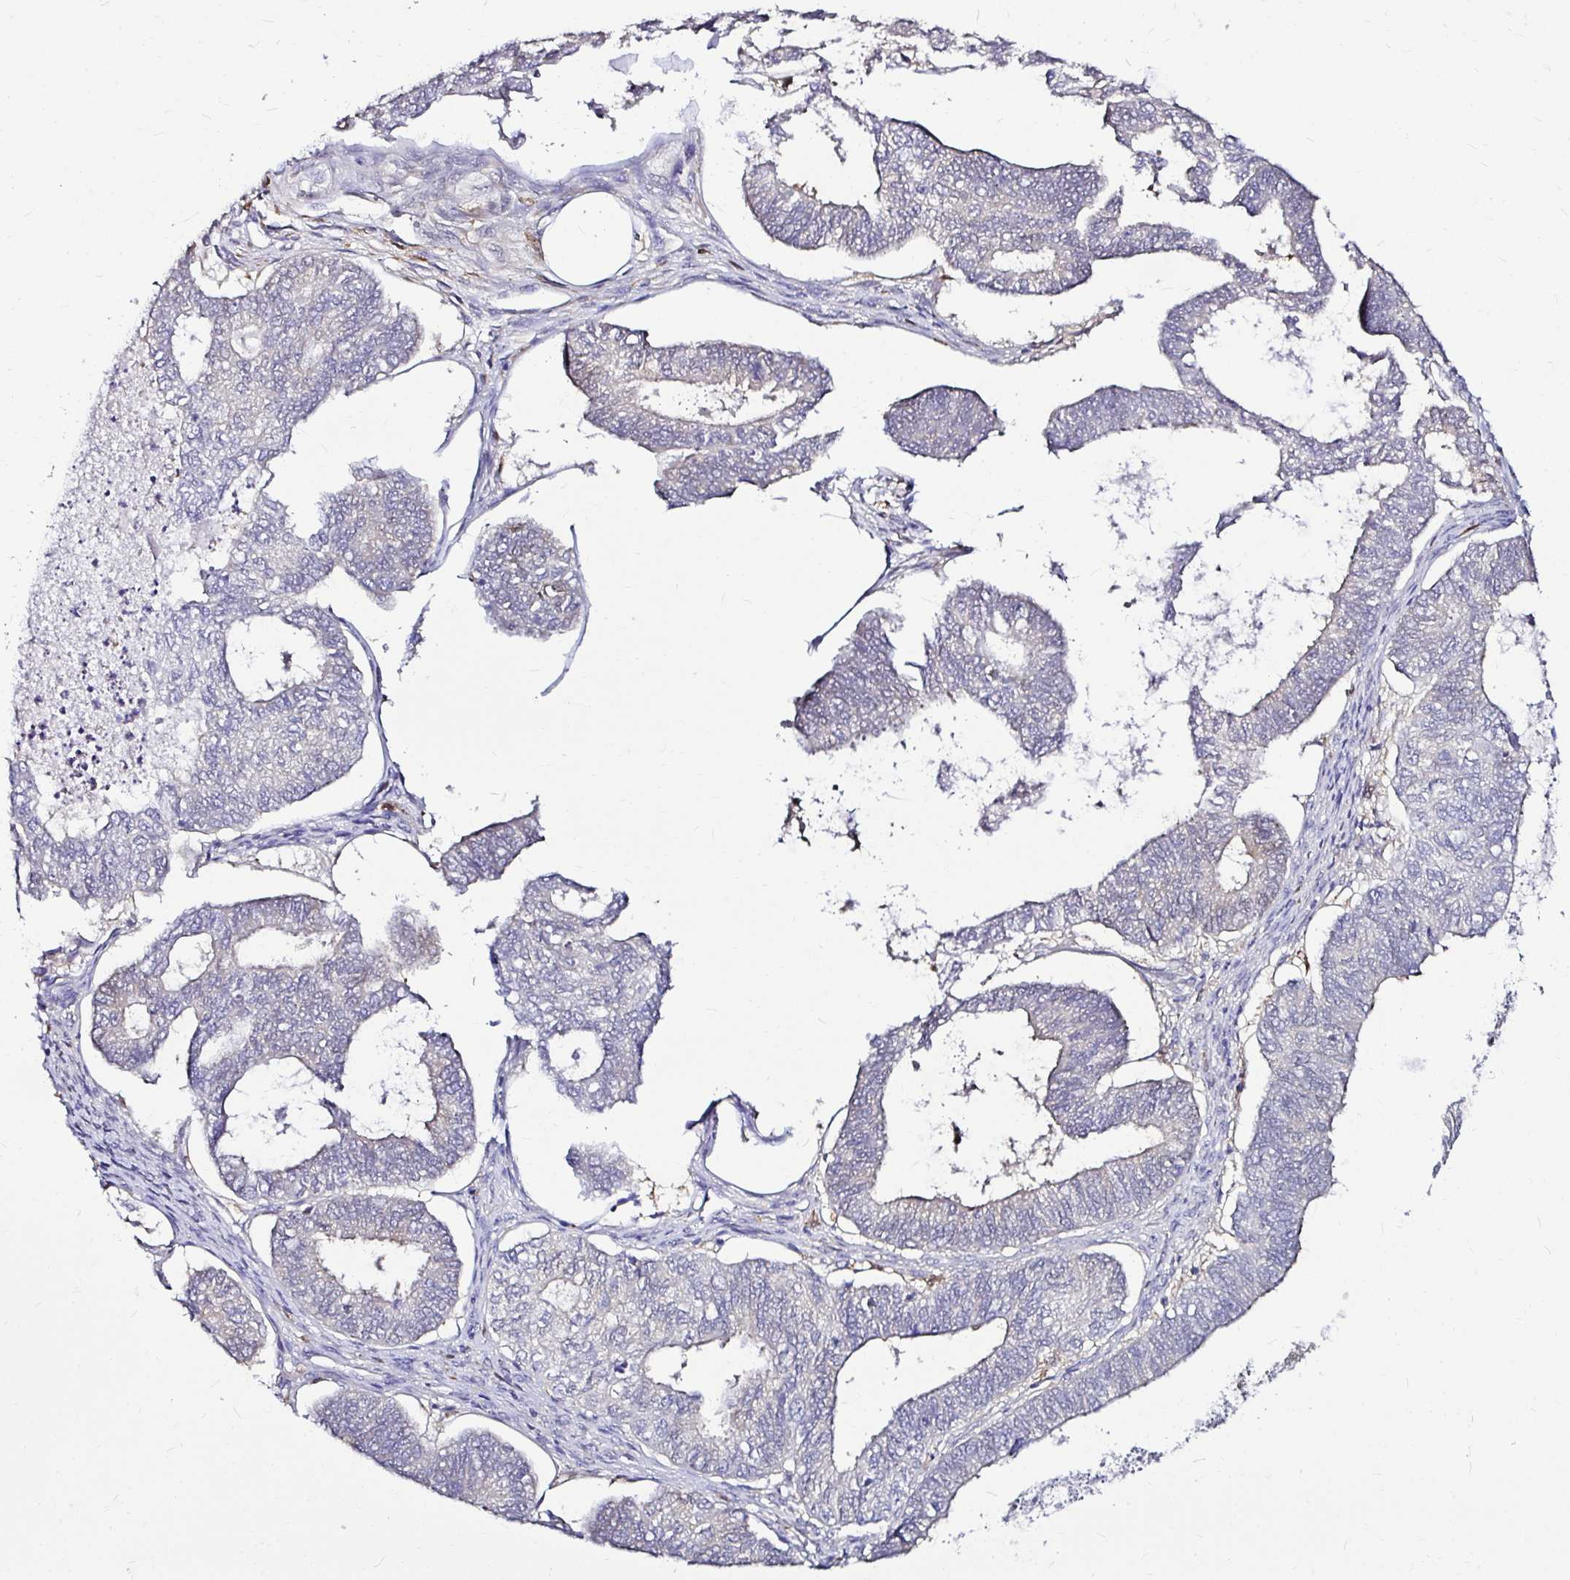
{"staining": {"intensity": "negative", "quantity": "none", "location": "none"}, "tissue": "ovarian cancer", "cell_type": "Tumor cells", "image_type": "cancer", "snomed": [{"axis": "morphology", "description": "Carcinoma, endometroid"}, {"axis": "topography", "description": "Ovary"}], "caption": "Human ovarian cancer stained for a protein using immunohistochemistry (IHC) displays no positivity in tumor cells.", "gene": "IDH1", "patient": {"sex": "female", "age": 64}}